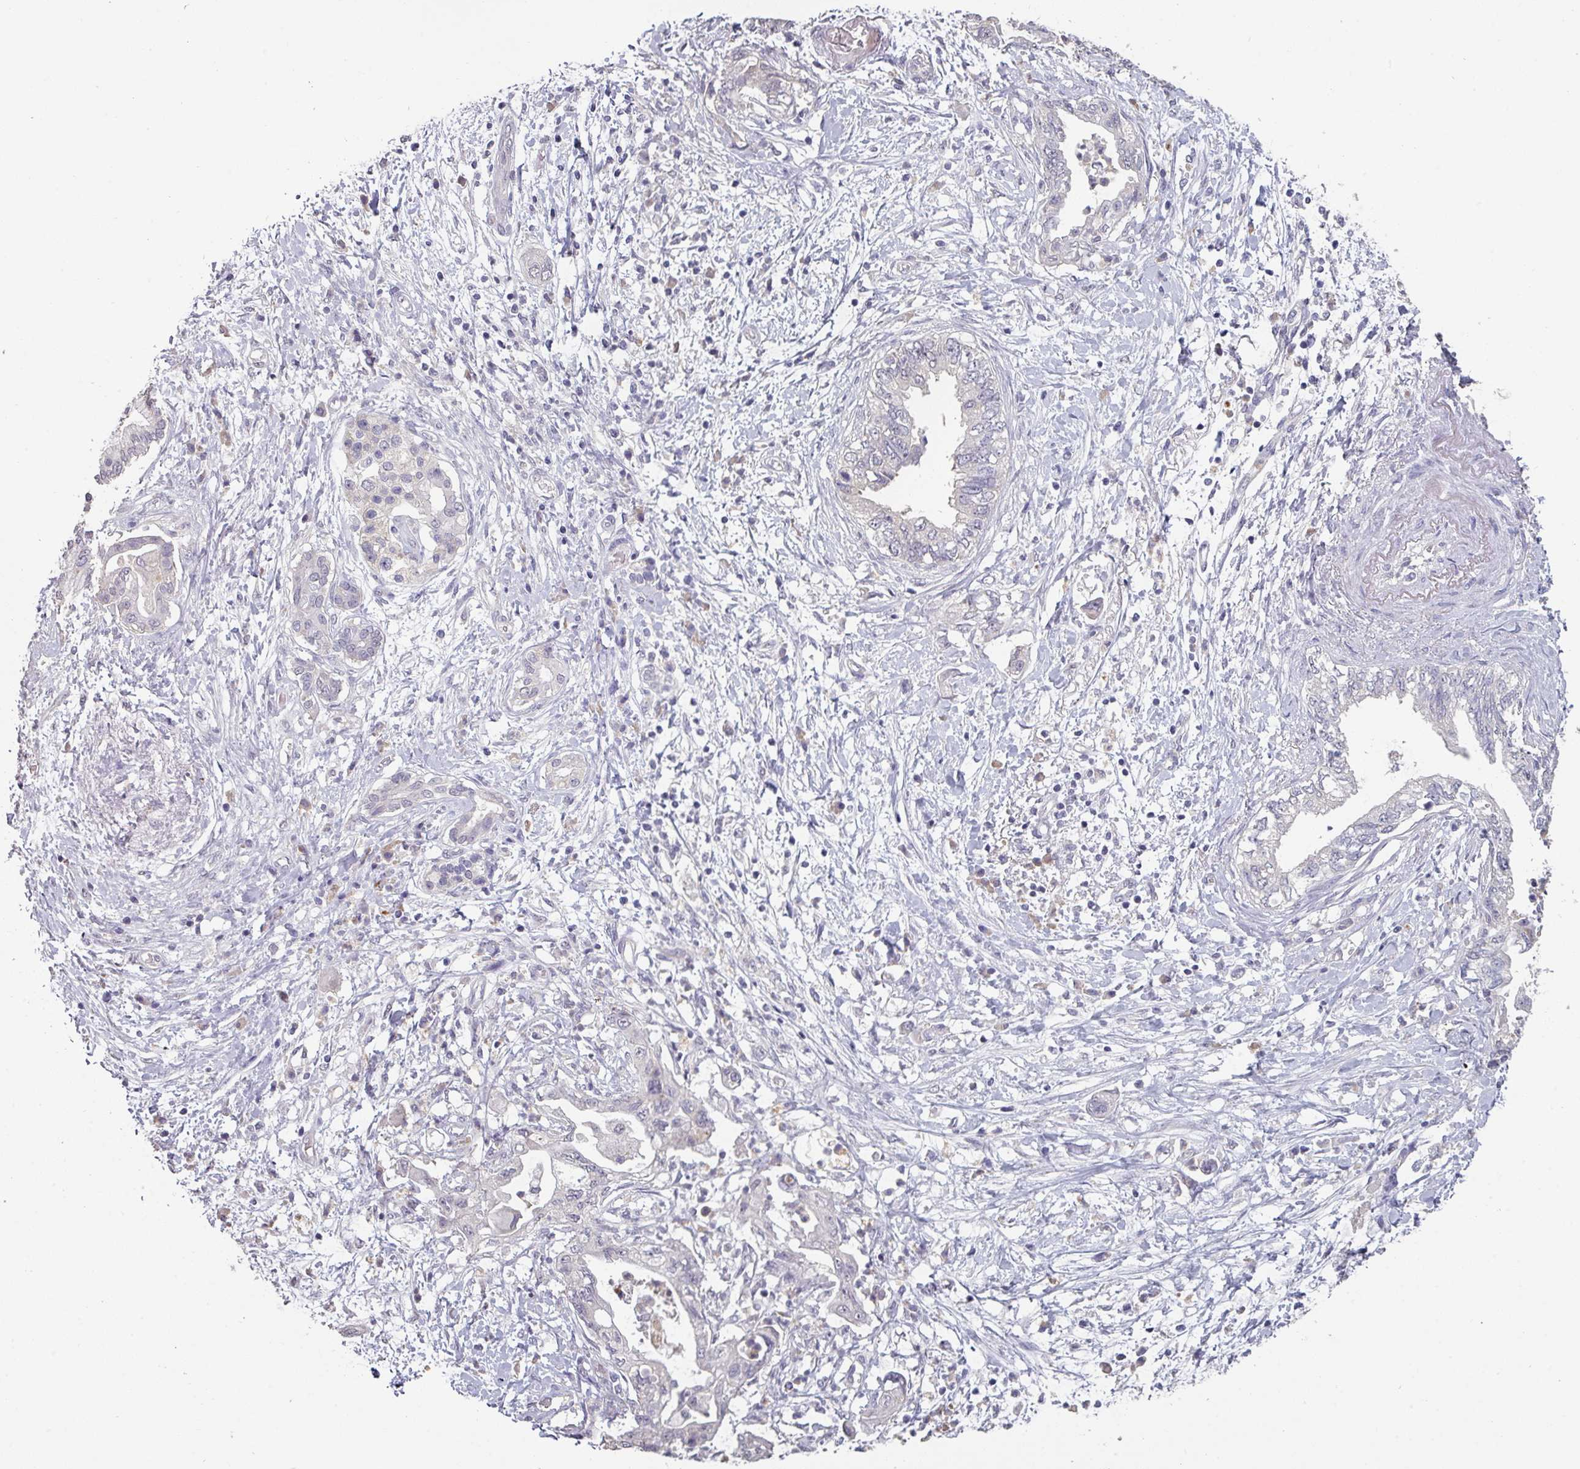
{"staining": {"intensity": "negative", "quantity": "none", "location": "none"}, "tissue": "pancreatic cancer", "cell_type": "Tumor cells", "image_type": "cancer", "snomed": [{"axis": "morphology", "description": "Adenocarcinoma, NOS"}, {"axis": "topography", "description": "Pancreas"}], "caption": "Immunohistochemical staining of human pancreatic adenocarcinoma shows no significant expression in tumor cells.", "gene": "PRAMEF8", "patient": {"sex": "female", "age": 73}}